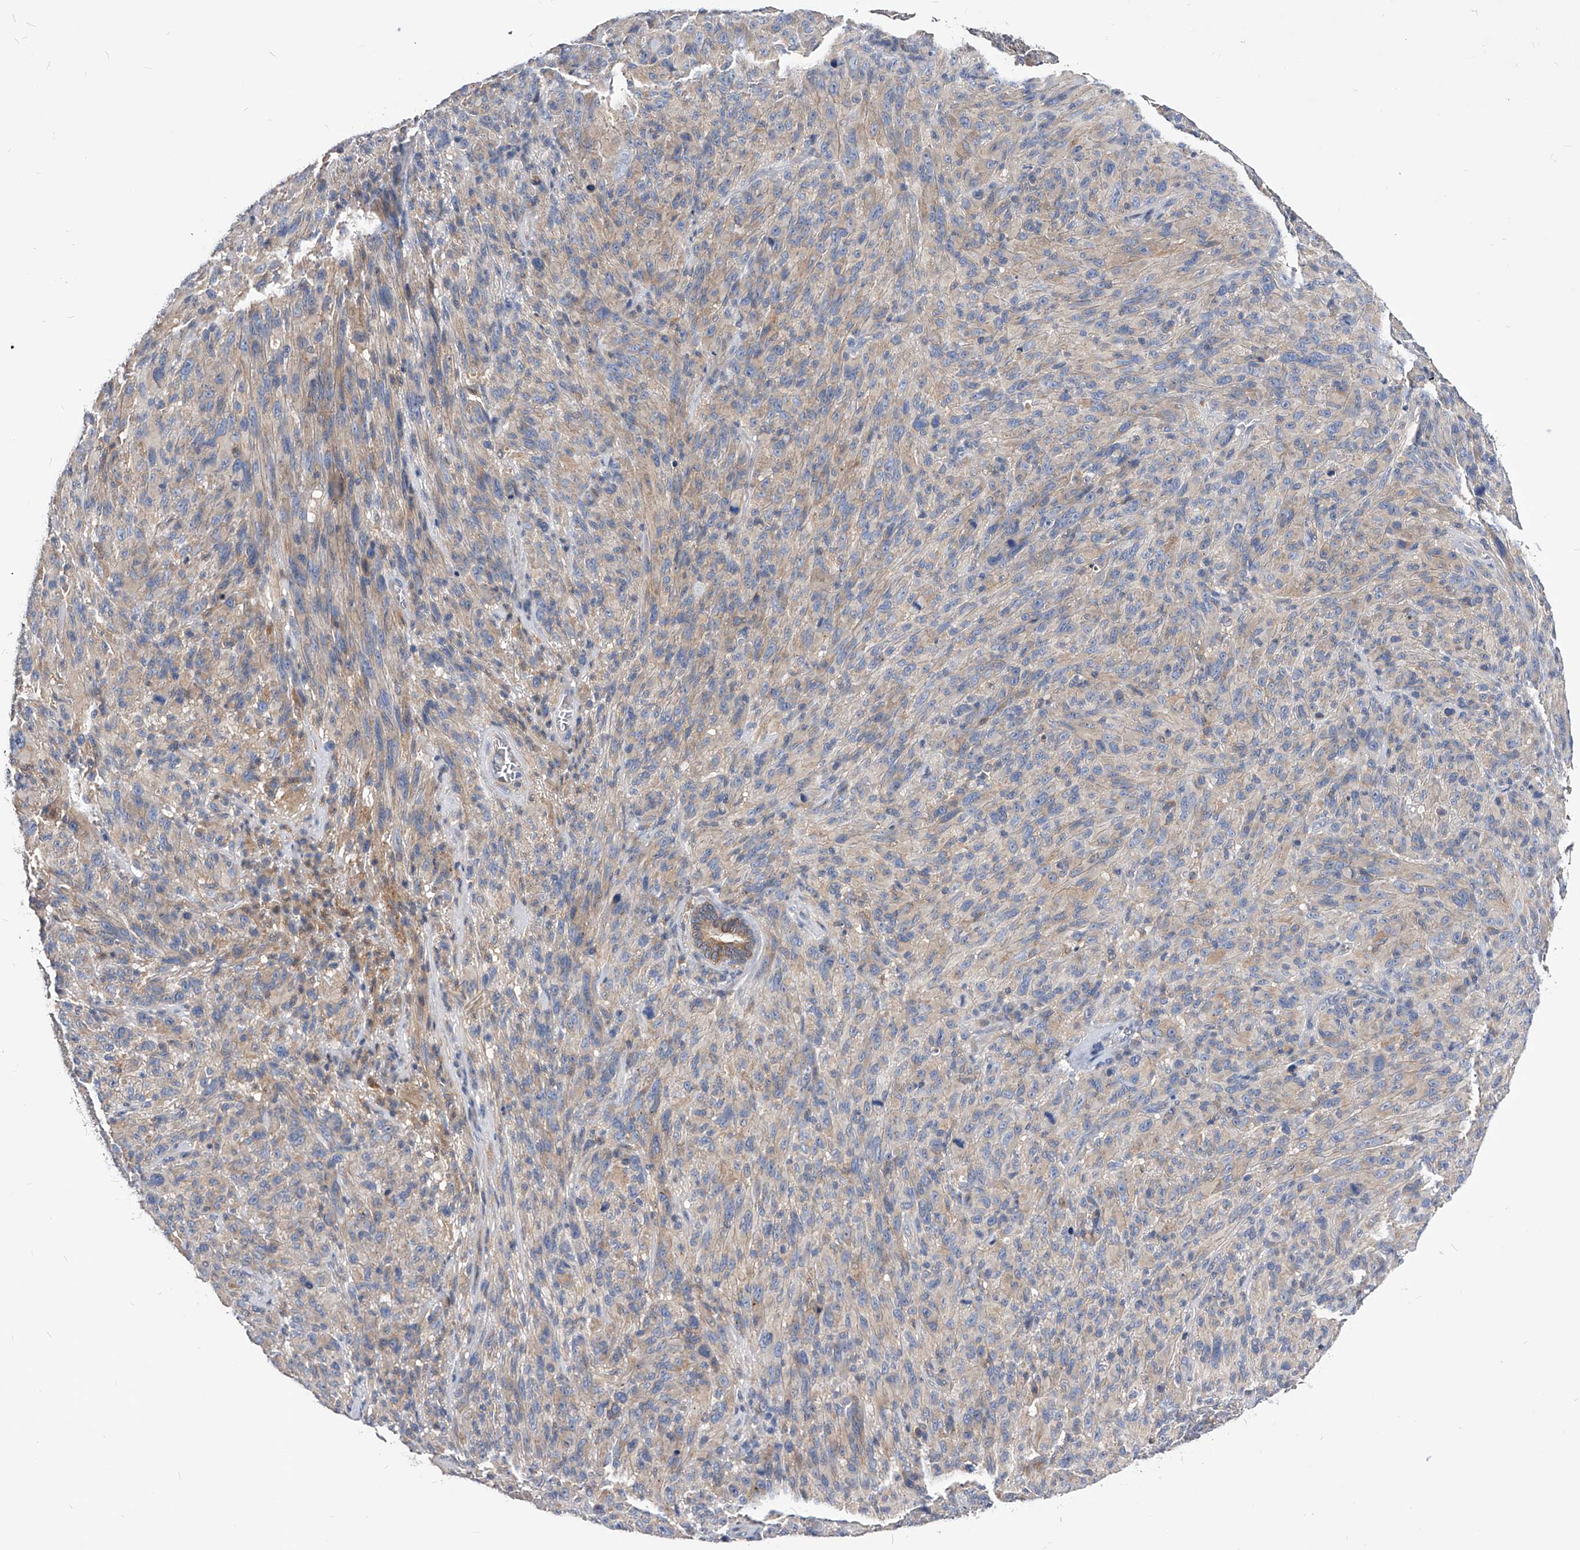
{"staining": {"intensity": "weak", "quantity": "<25%", "location": "cytoplasmic/membranous"}, "tissue": "melanoma", "cell_type": "Tumor cells", "image_type": "cancer", "snomed": [{"axis": "morphology", "description": "Malignant melanoma, NOS"}, {"axis": "topography", "description": "Skin of head"}], "caption": "The image exhibits no staining of tumor cells in malignant melanoma. The staining was performed using DAB to visualize the protein expression in brown, while the nuclei were stained in blue with hematoxylin (Magnification: 20x).", "gene": "ARL4C", "patient": {"sex": "male", "age": 96}}